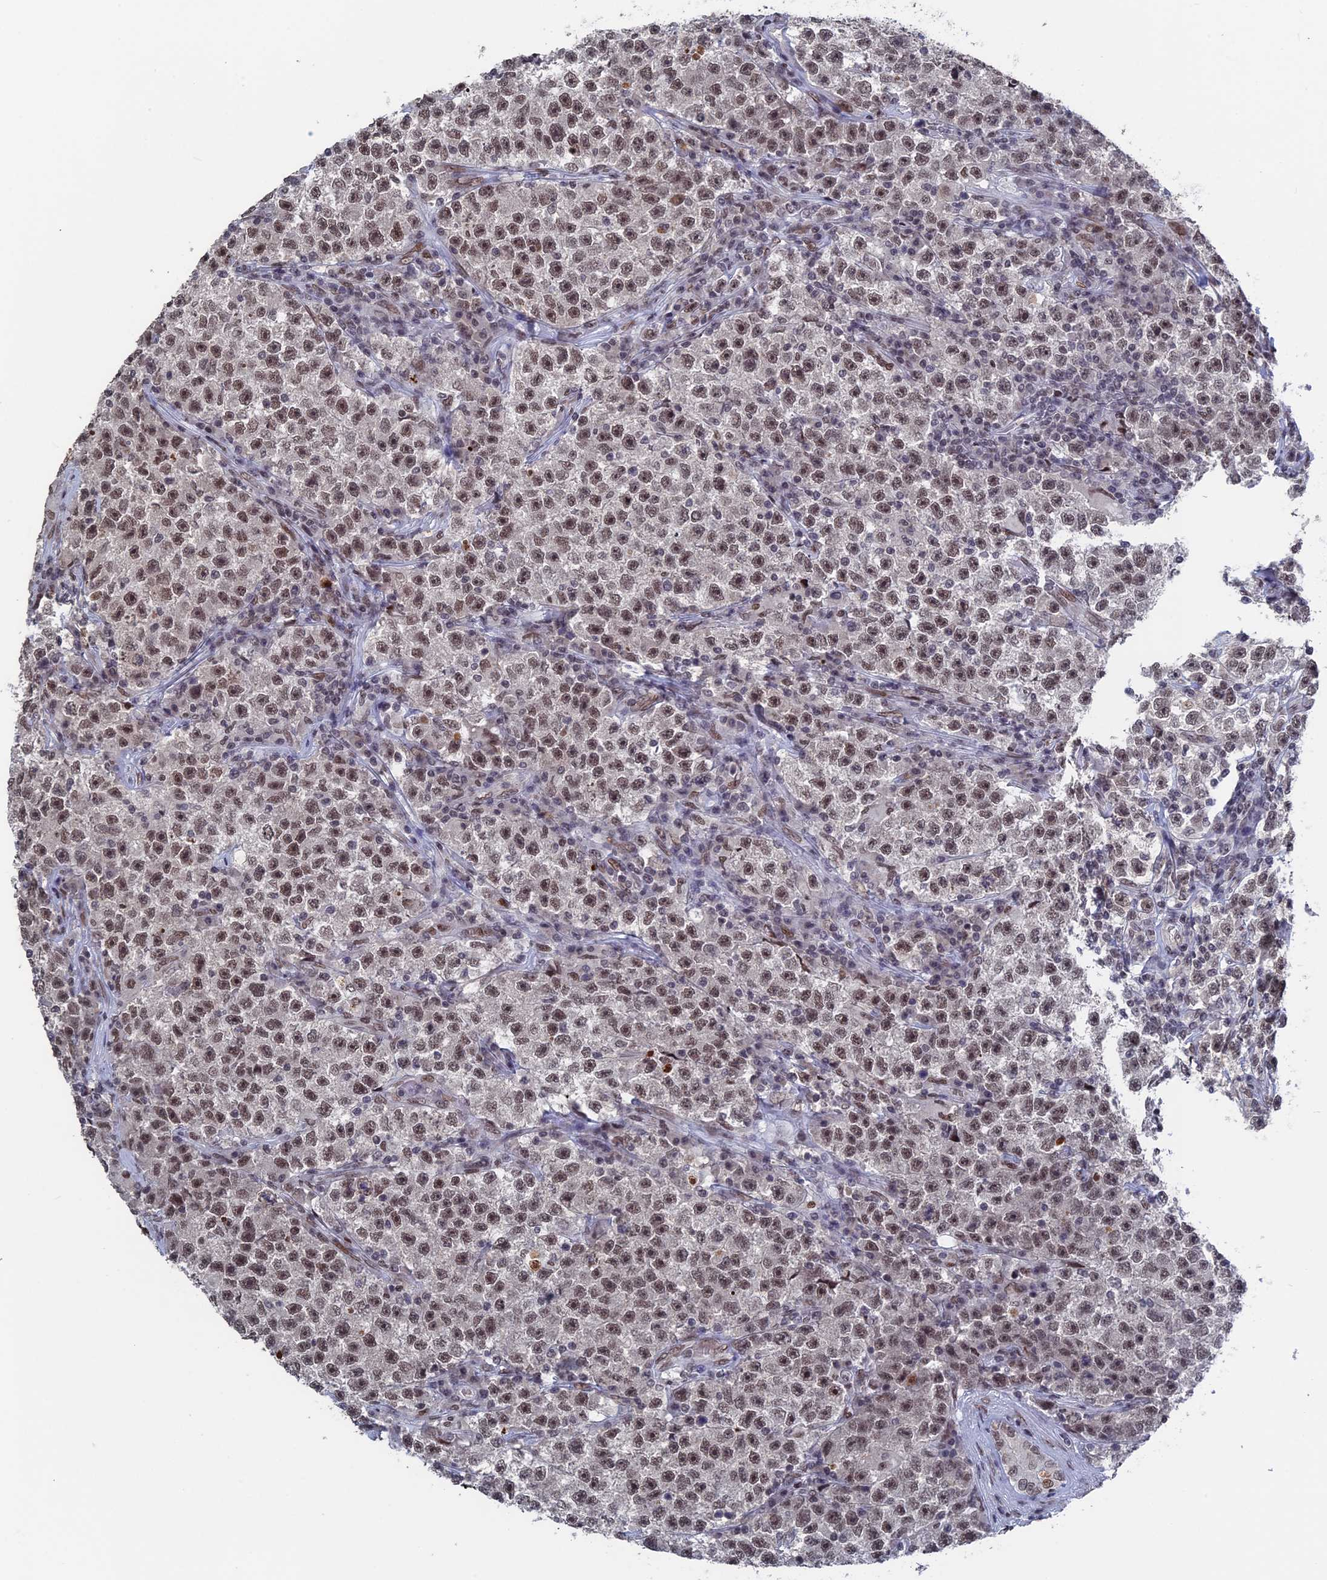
{"staining": {"intensity": "moderate", "quantity": ">75%", "location": "nuclear"}, "tissue": "testis cancer", "cell_type": "Tumor cells", "image_type": "cancer", "snomed": [{"axis": "morphology", "description": "Seminoma, NOS"}, {"axis": "topography", "description": "Testis"}], "caption": "Immunohistochemical staining of human testis seminoma displays medium levels of moderate nuclear protein expression in approximately >75% of tumor cells. The staining was performed using DAB (3,3'-diaminobenzidine) to visualize the protein expression in brown, while the nuclei were stained in blue with hematoxylin (Magnification: 20x).", "gene": "NR2C2AP", "patient": {"sex": "male", "age": 22}}